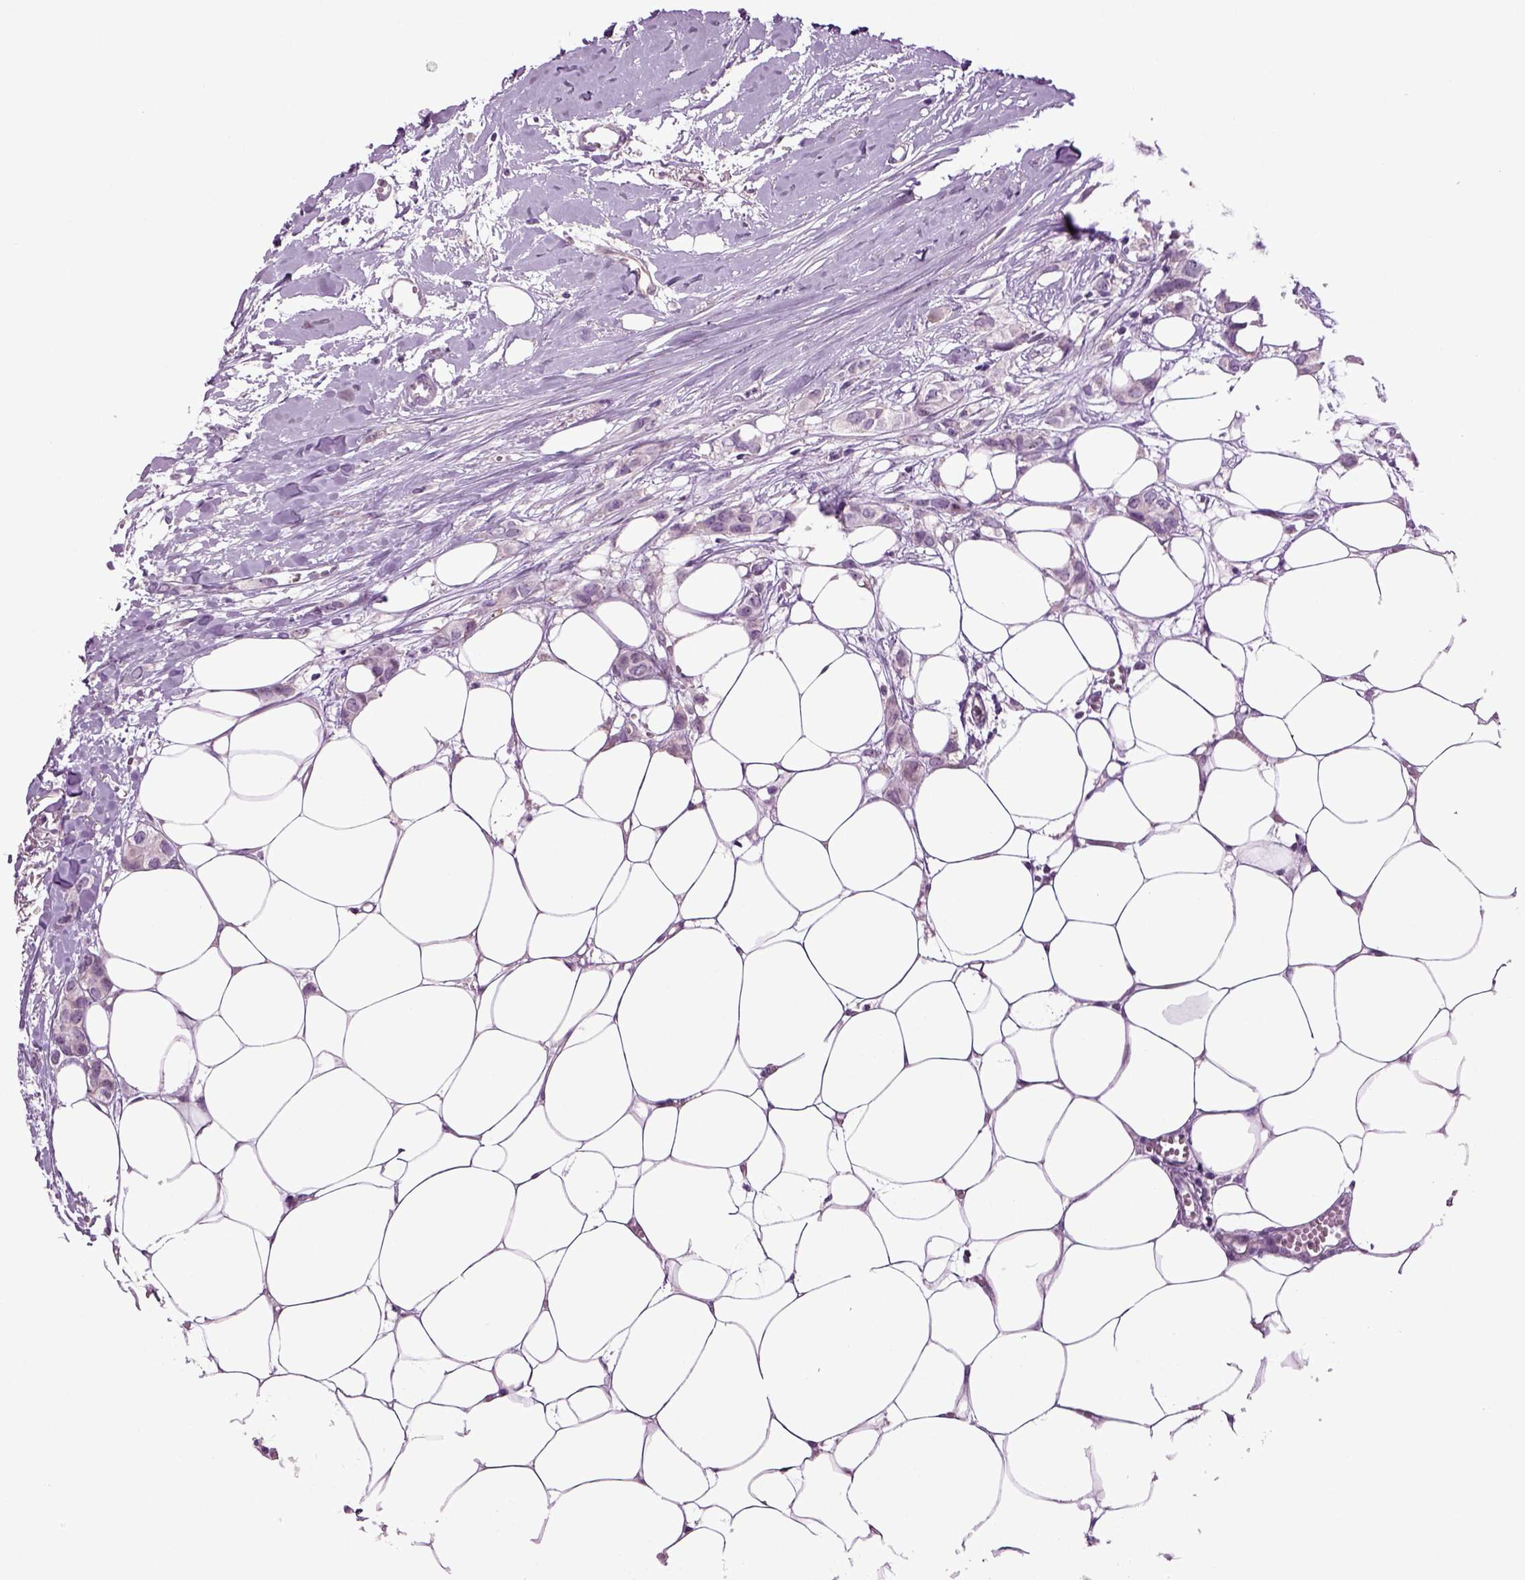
{"staining": {"intensity": "negative", "quantity": "none", "location": "none"}, "tissue": "breast cancer", "cell_type": "Tumor cells", "image_type": "cancer", "snomed": [{"axis": "morphology", "description": "Duct carcinoma"}, {"axis": "topography", "description": "Breast"}], "caption": "Immunohistochemistry (IHC) of human breast cancer demonstrates no expression in tumor cells.", "gene": "PLCH2", "patient": {"sex": "female", "age": 85}}